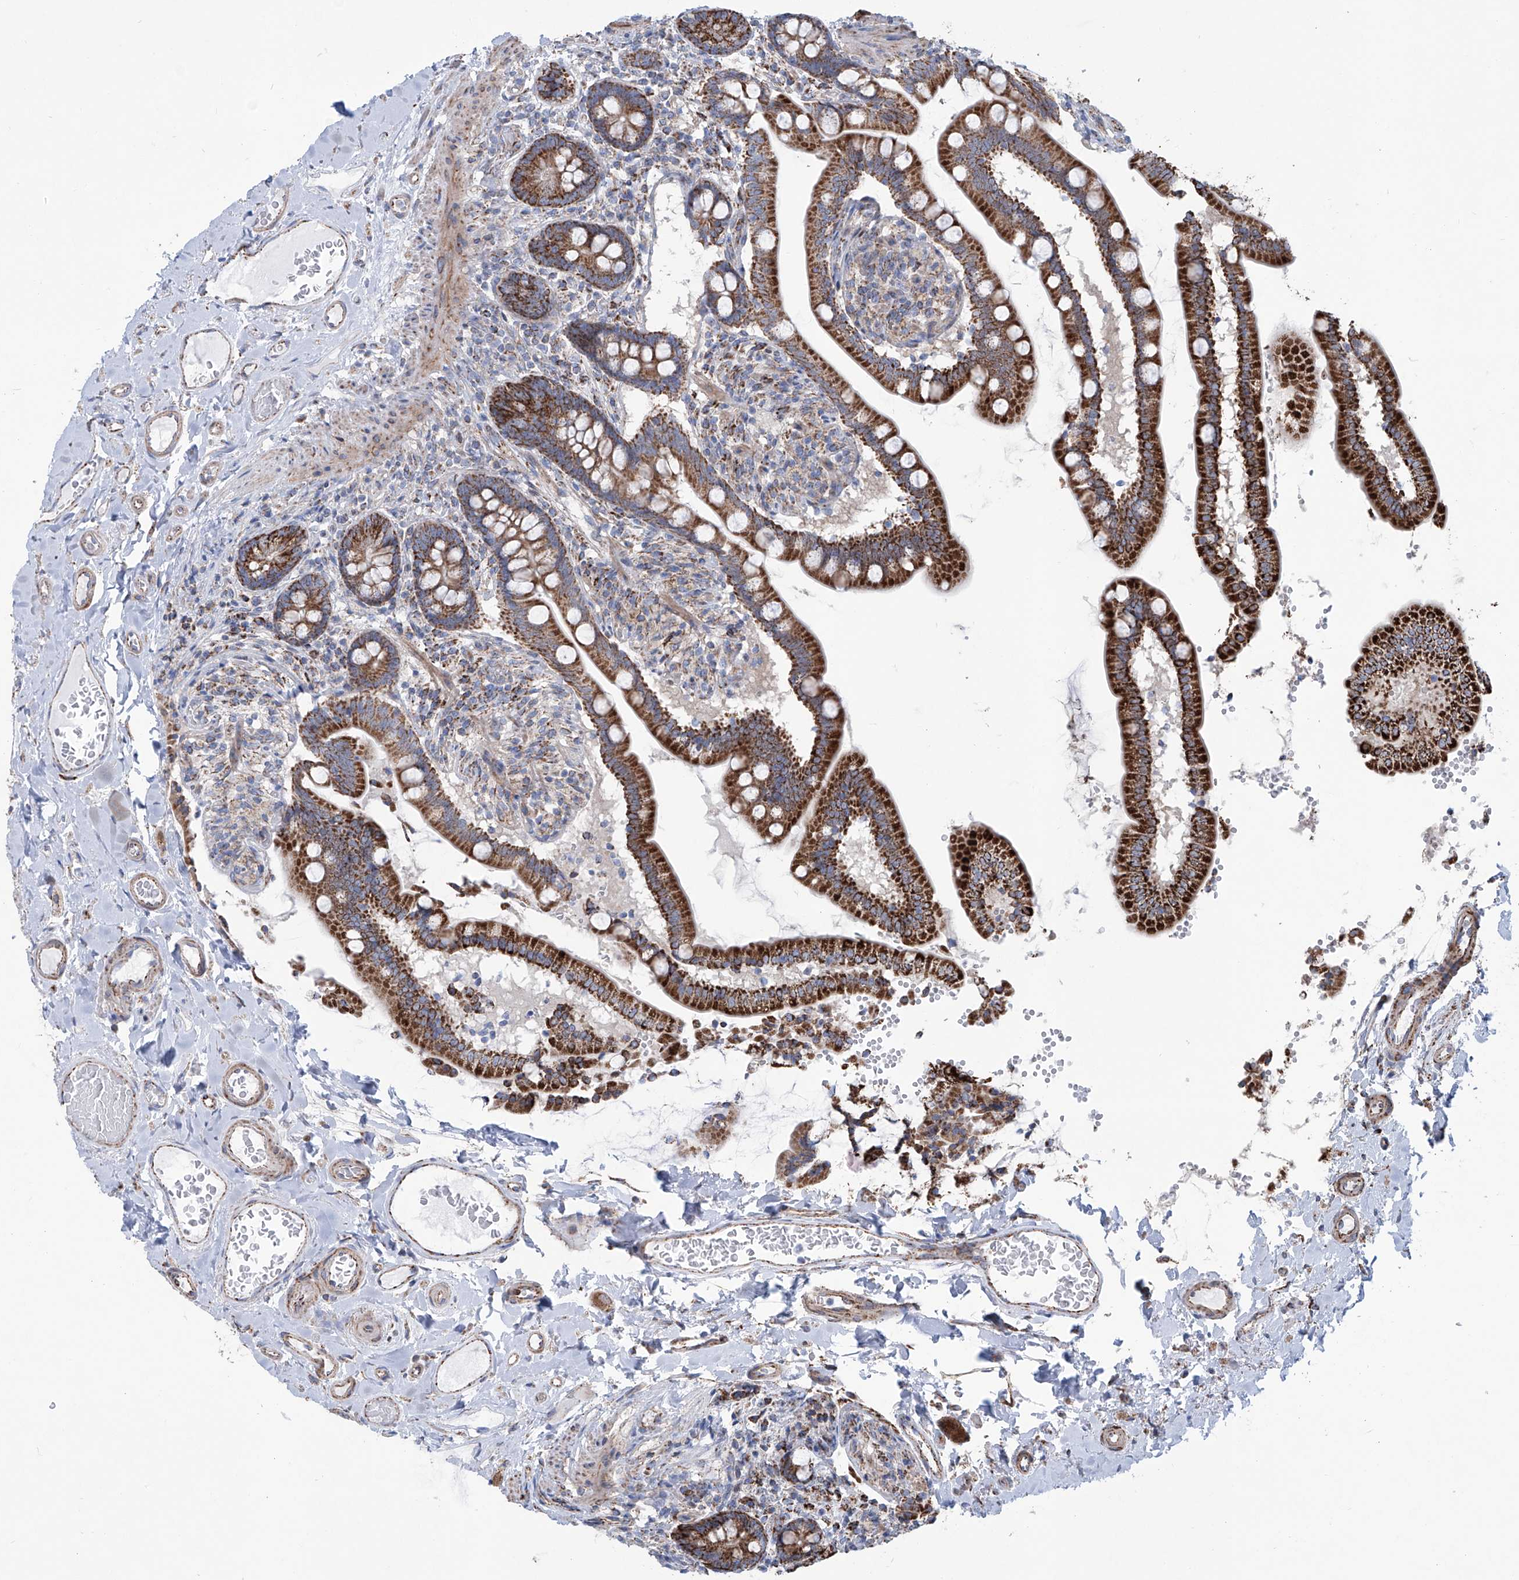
{"staining": {"intensity": "strong", "quantity": ">75%", "location": "cytoplasmic/membranous"}, "tissue": "small intestine", "cell_type": "Glandular cells", "image_type": "normal", "snomed": [{"axis": "morphology", "description": "Normal tissue, NOS"}, {"axis": "topography", "description": "Small intestine"}], "caption": "The histopathology image demonstrates immunohistochemical staining of unremarkable small intestine. There is strong cytoplasmic/membranous positivity is present in approximately >75% of glandular cells. (brown staining indicates protein expression, while blue staining denotes nuclei).", "gene": "ALDH6A1", "patient": {"sex": "female", "age": 64}}